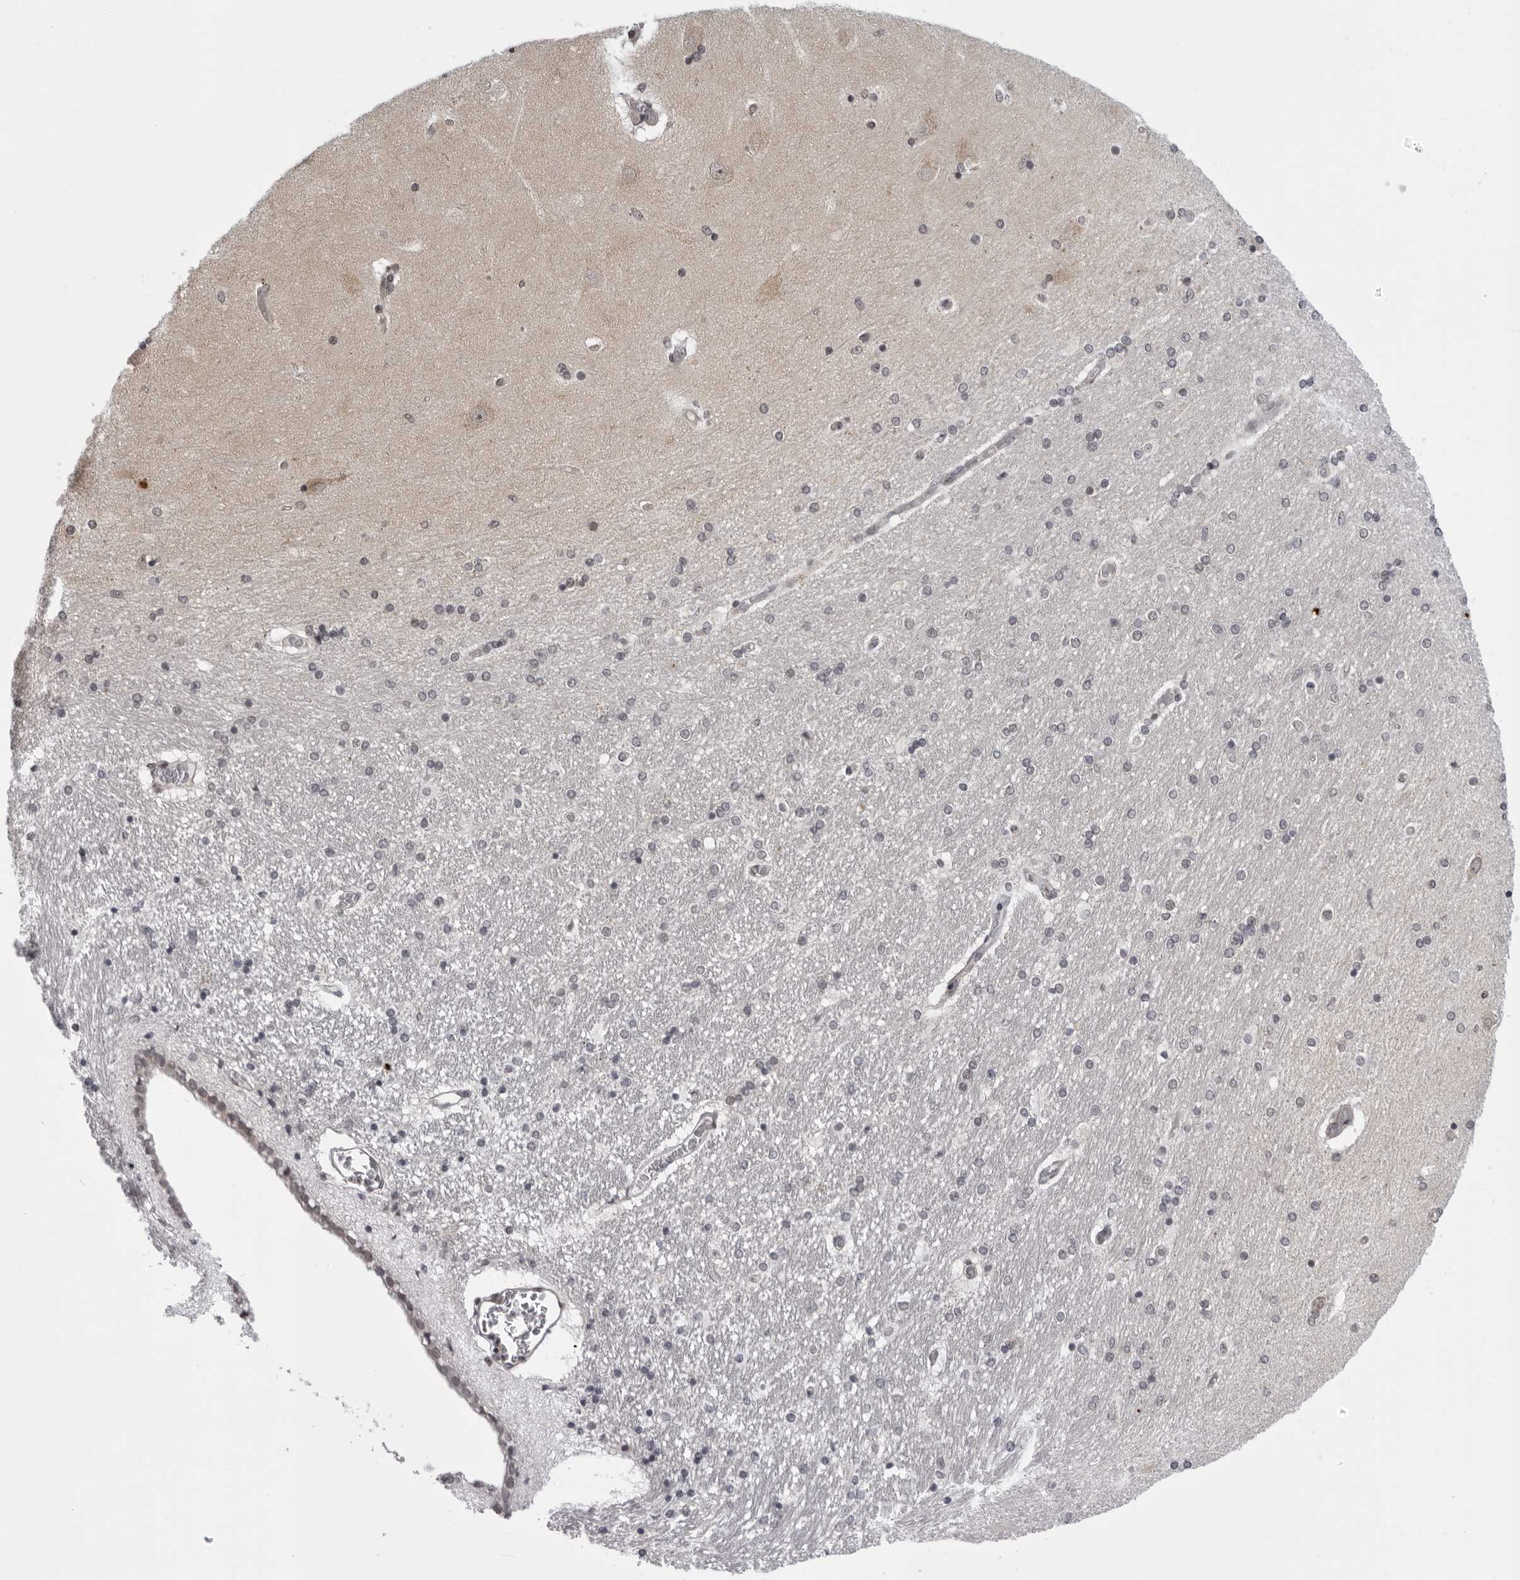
{"staining": {"intensity": "negative", "quantity": "none", "location": "none"}, "tissue": "hippocampus", "cell_type": "Glial cells", "image_type": "normal", "snomed": [{"axis": "morphology", "description": "Normal tissue, NOS"}, {"axis": "topography", "description": "Hippocampus"}], "caption": "Immunohistochemistry (IHC) photomicrograph of unremarkable hippocampus: hippocampus stained with DAB (3,3'-diaminobenzidine) demonstrates no significant protein staining in glial cells. (DAB IHC visualized using brightfield microscopy, high magnification).", "gene": "GCSAML", "patient": {"sex": "female", "age": 54}}